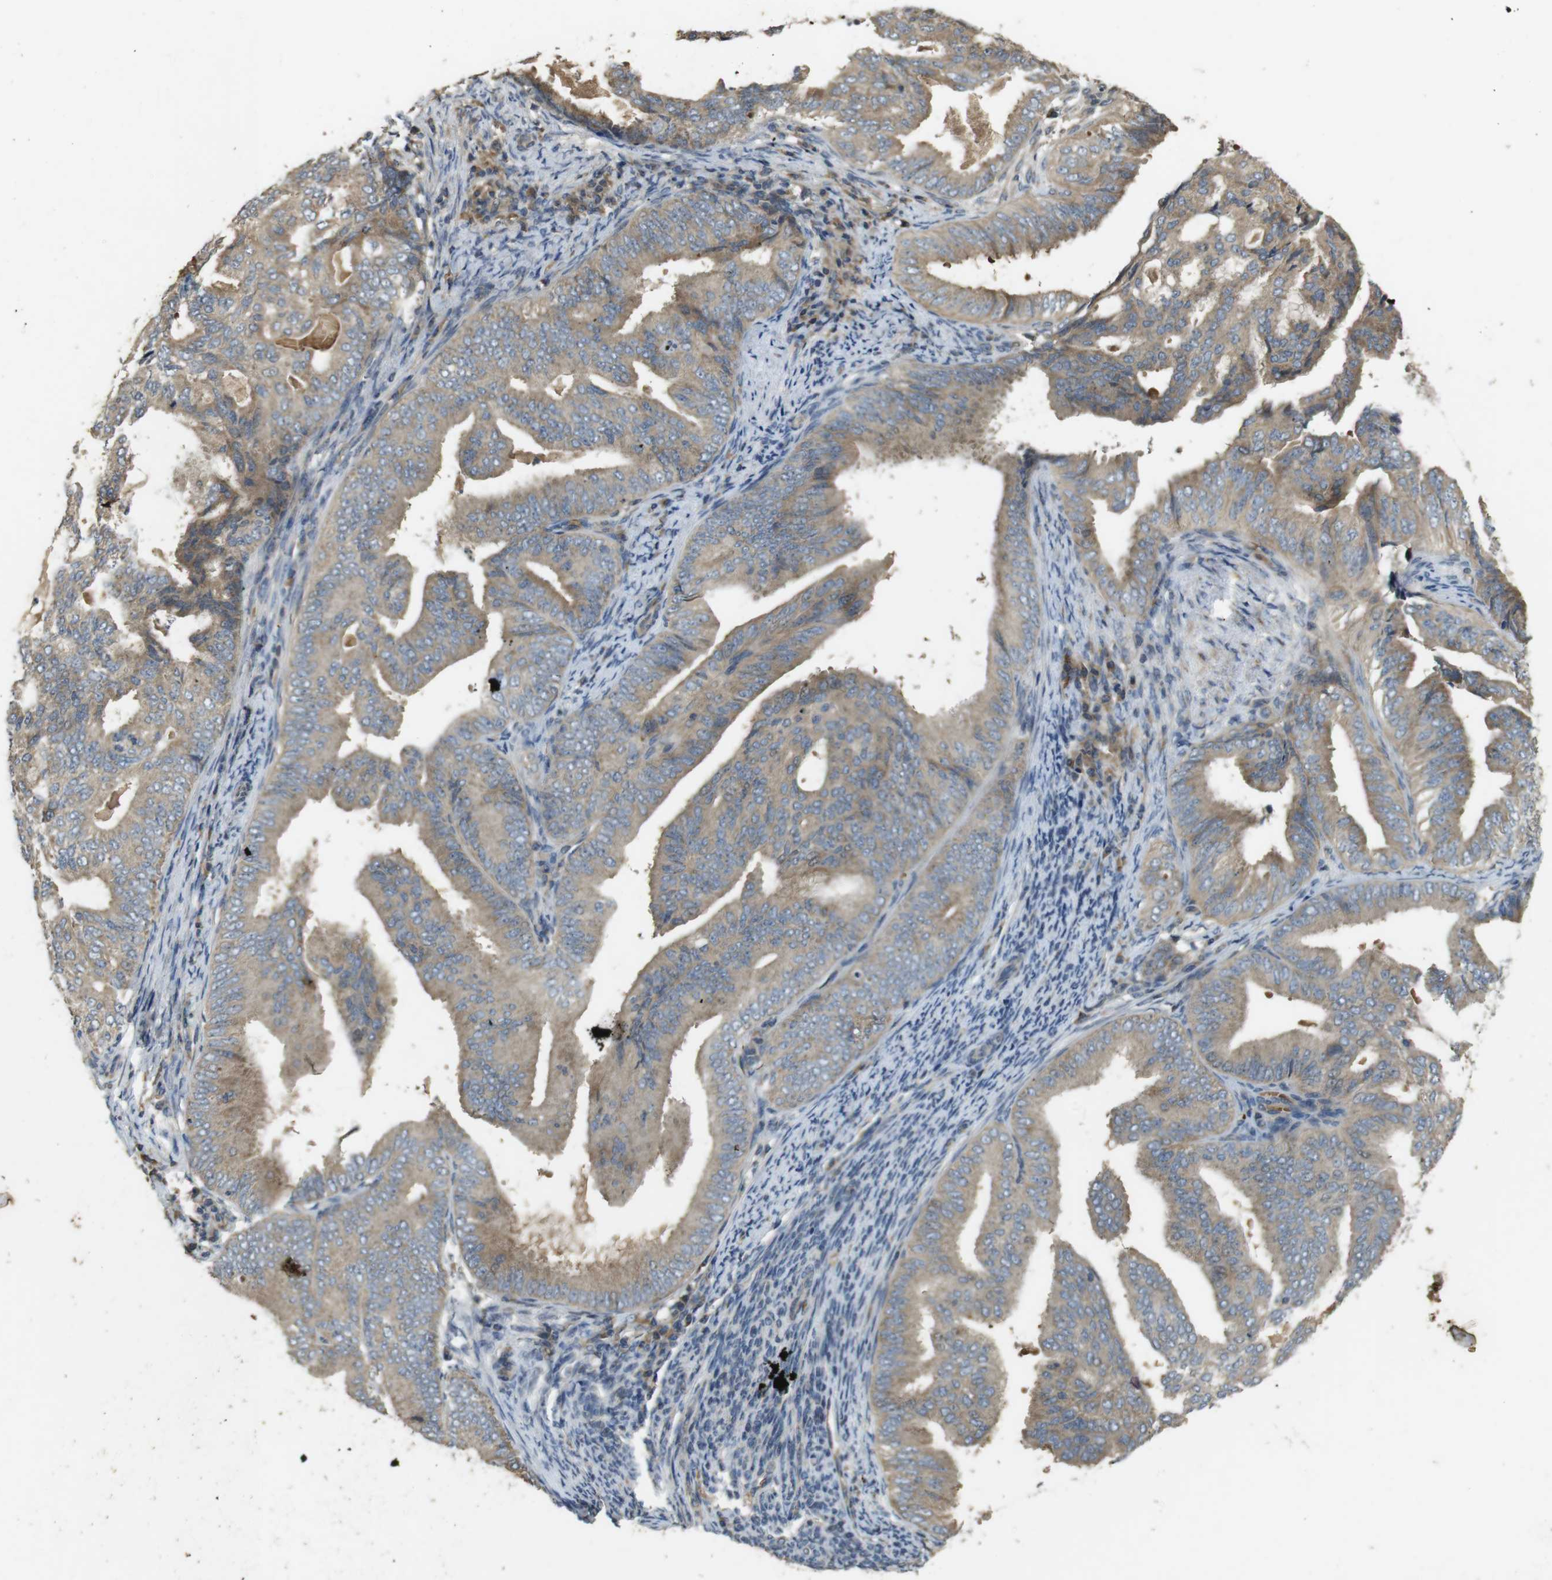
{"staining": {"intensity": "weak", "quantity": ">75%", "location": "cytoplasmic/membranous"}, "tissue": "endometrial cancer", "cell_type": "Tumor cells", "image_type": "cancer", "snomed": [{"axis": "morphology", "description": "Adenocarcinoma, NOS"}, {"axis": "topography", "description": "Endometrium"}], "caption": "This is a photomicrograph of immunohistochemistry staining of endometrial cancer, which shows weak staining in the cytoplasmic/membranous of tumor cells.", "gene": "CLTC", "patient": {"sex": "female", "age": 58}}